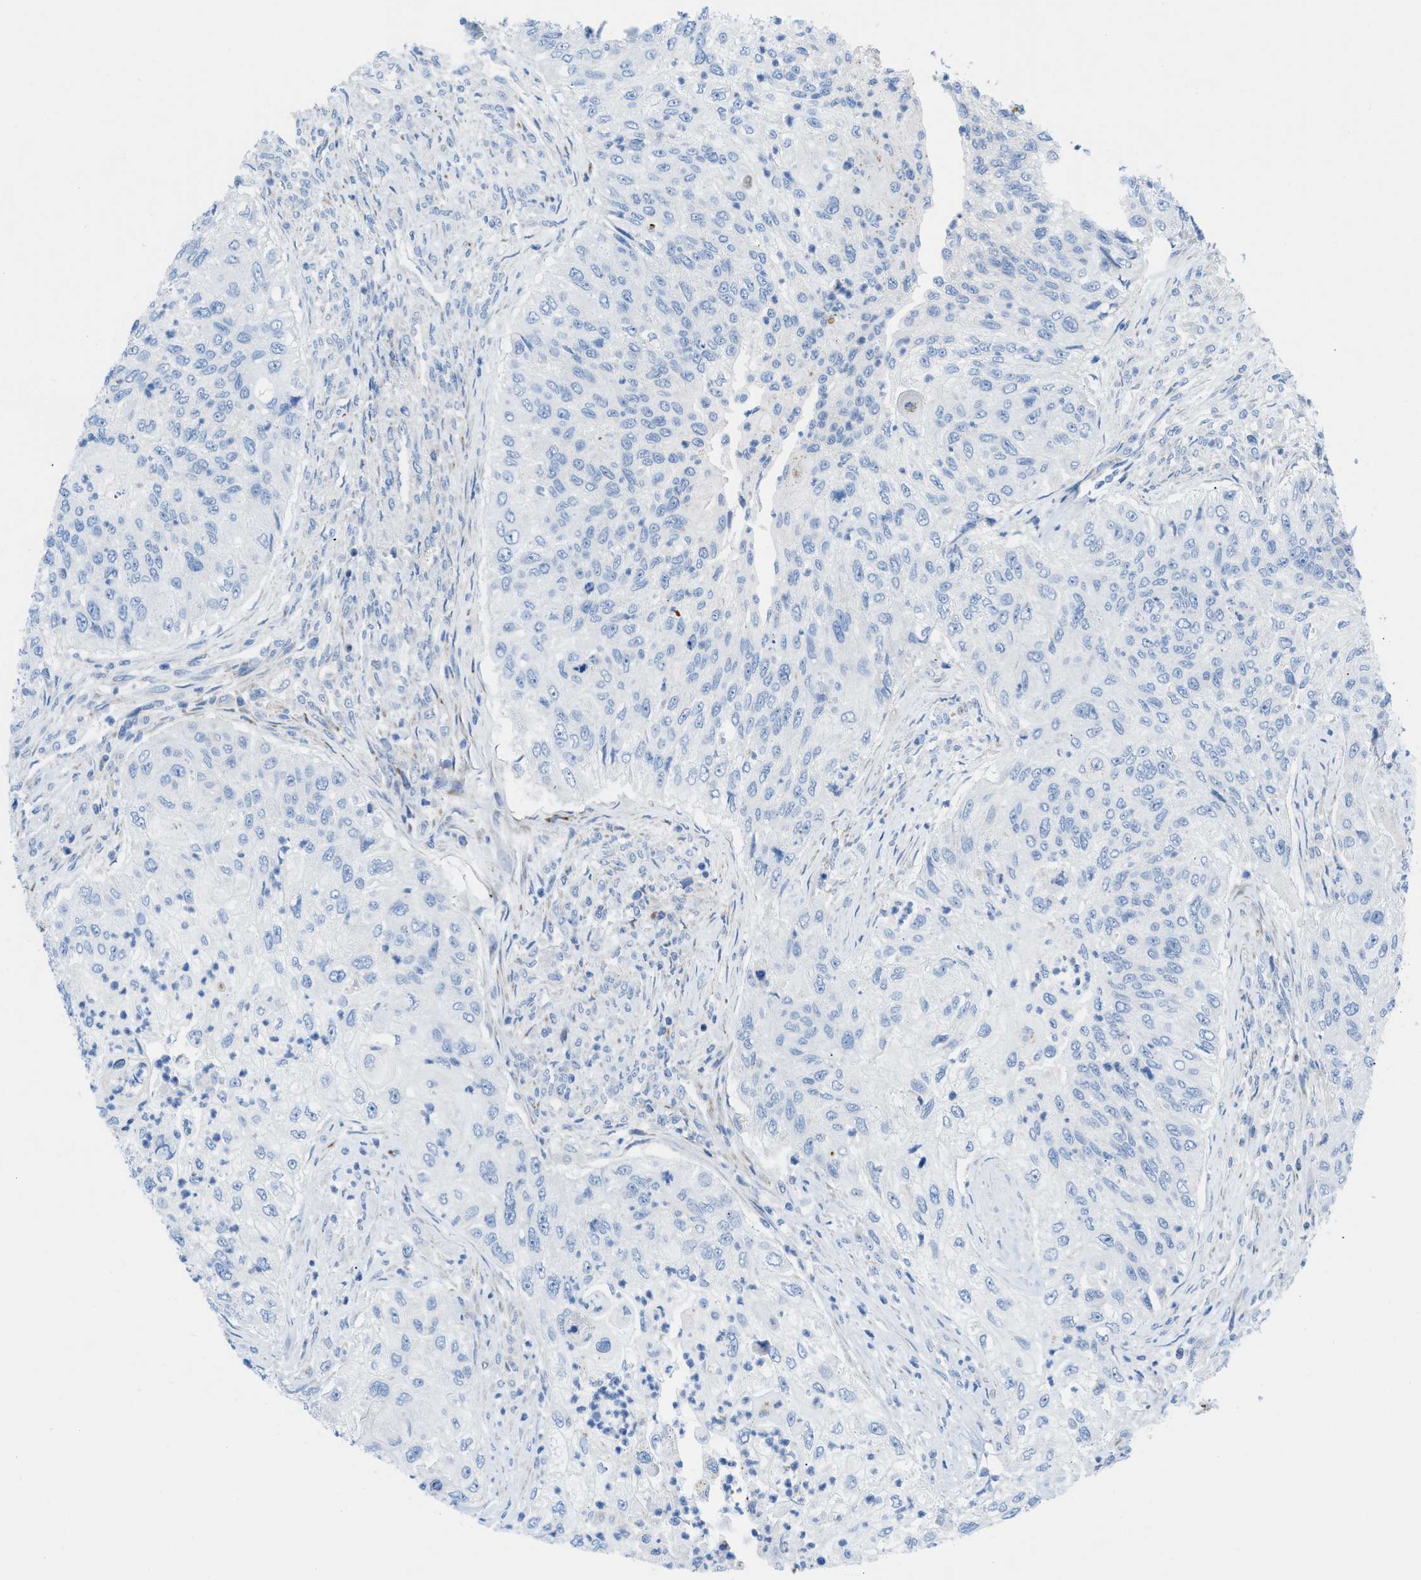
{"staining": {"intensity": "negative", "quantity": "none", "location": "none"}, "tissue": "urothelial cancer", "cell_type": "Tumor cells", "image_type": "cancer", "snomed": [{"axis": "morphology", "description": "Urothelial carcinoma, High grade"}, {"axis": "topography", "description": "Urinary bladder"}], "caption": "An image of human urothelial cancer is negative for staining in tumor cells.", "gene": "RBBP9", "patient": {"sex": "female", "age": 60}}